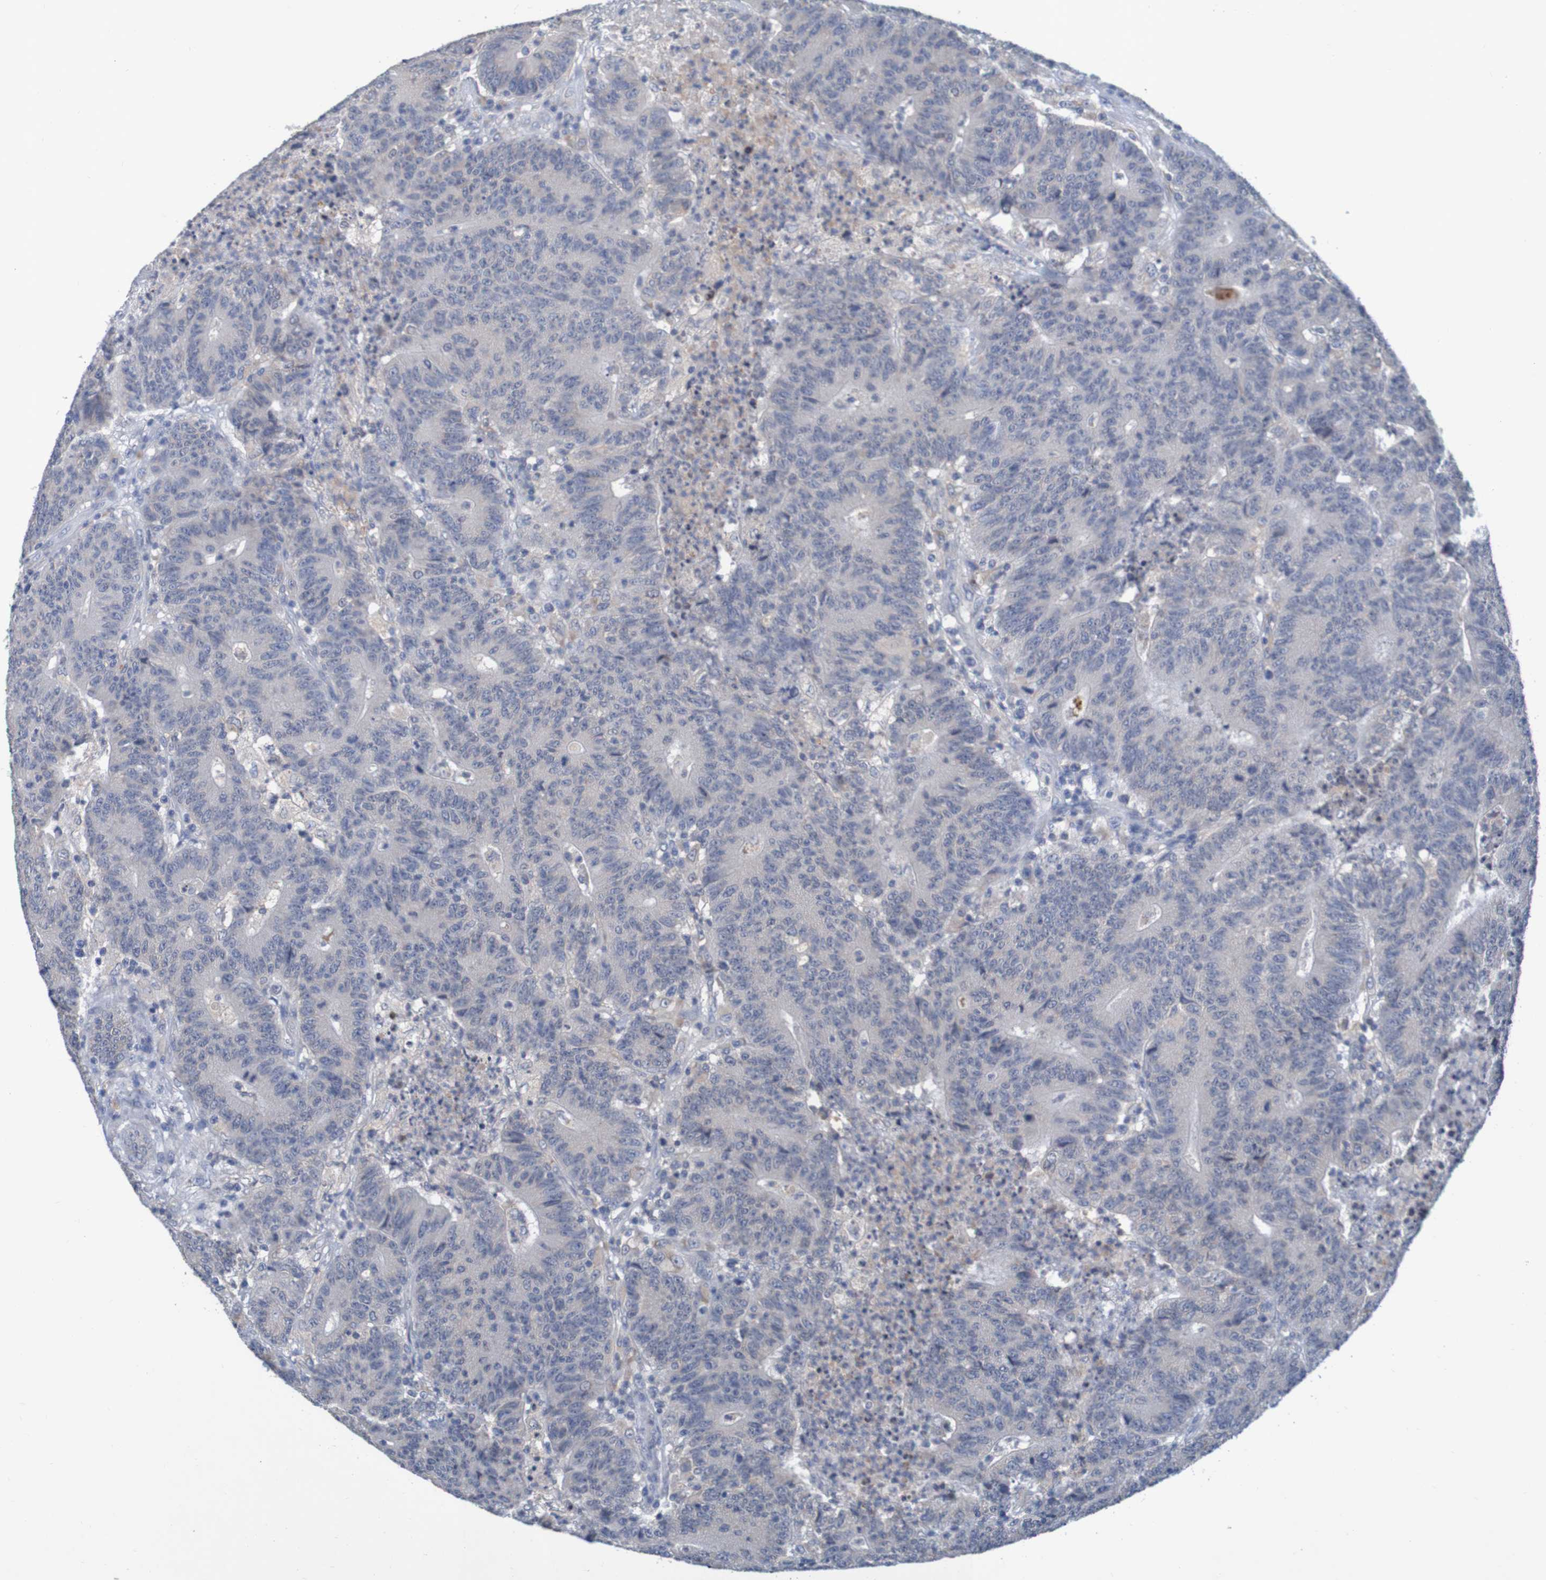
{"staining": {"intensity": "negative", "quantity": "none", "location": "none"}, "tissue": "colorectal cancer", "cell_type": "Tumor cells", "image_type": "cancer", "snomed": [{"axis": "morphology", "description": "Normal tissue, NOS"}, {"axis": "morphology", "description": "Adenocarcinoma, NOS"}, {"axis": "topography", "description": "Colon"}], "caption": "The IHC image has no significant staining in tumor cells of colorectal cancer tissue.", "gene": "LTA", "patient": {"sex": "female", "age": 75}}